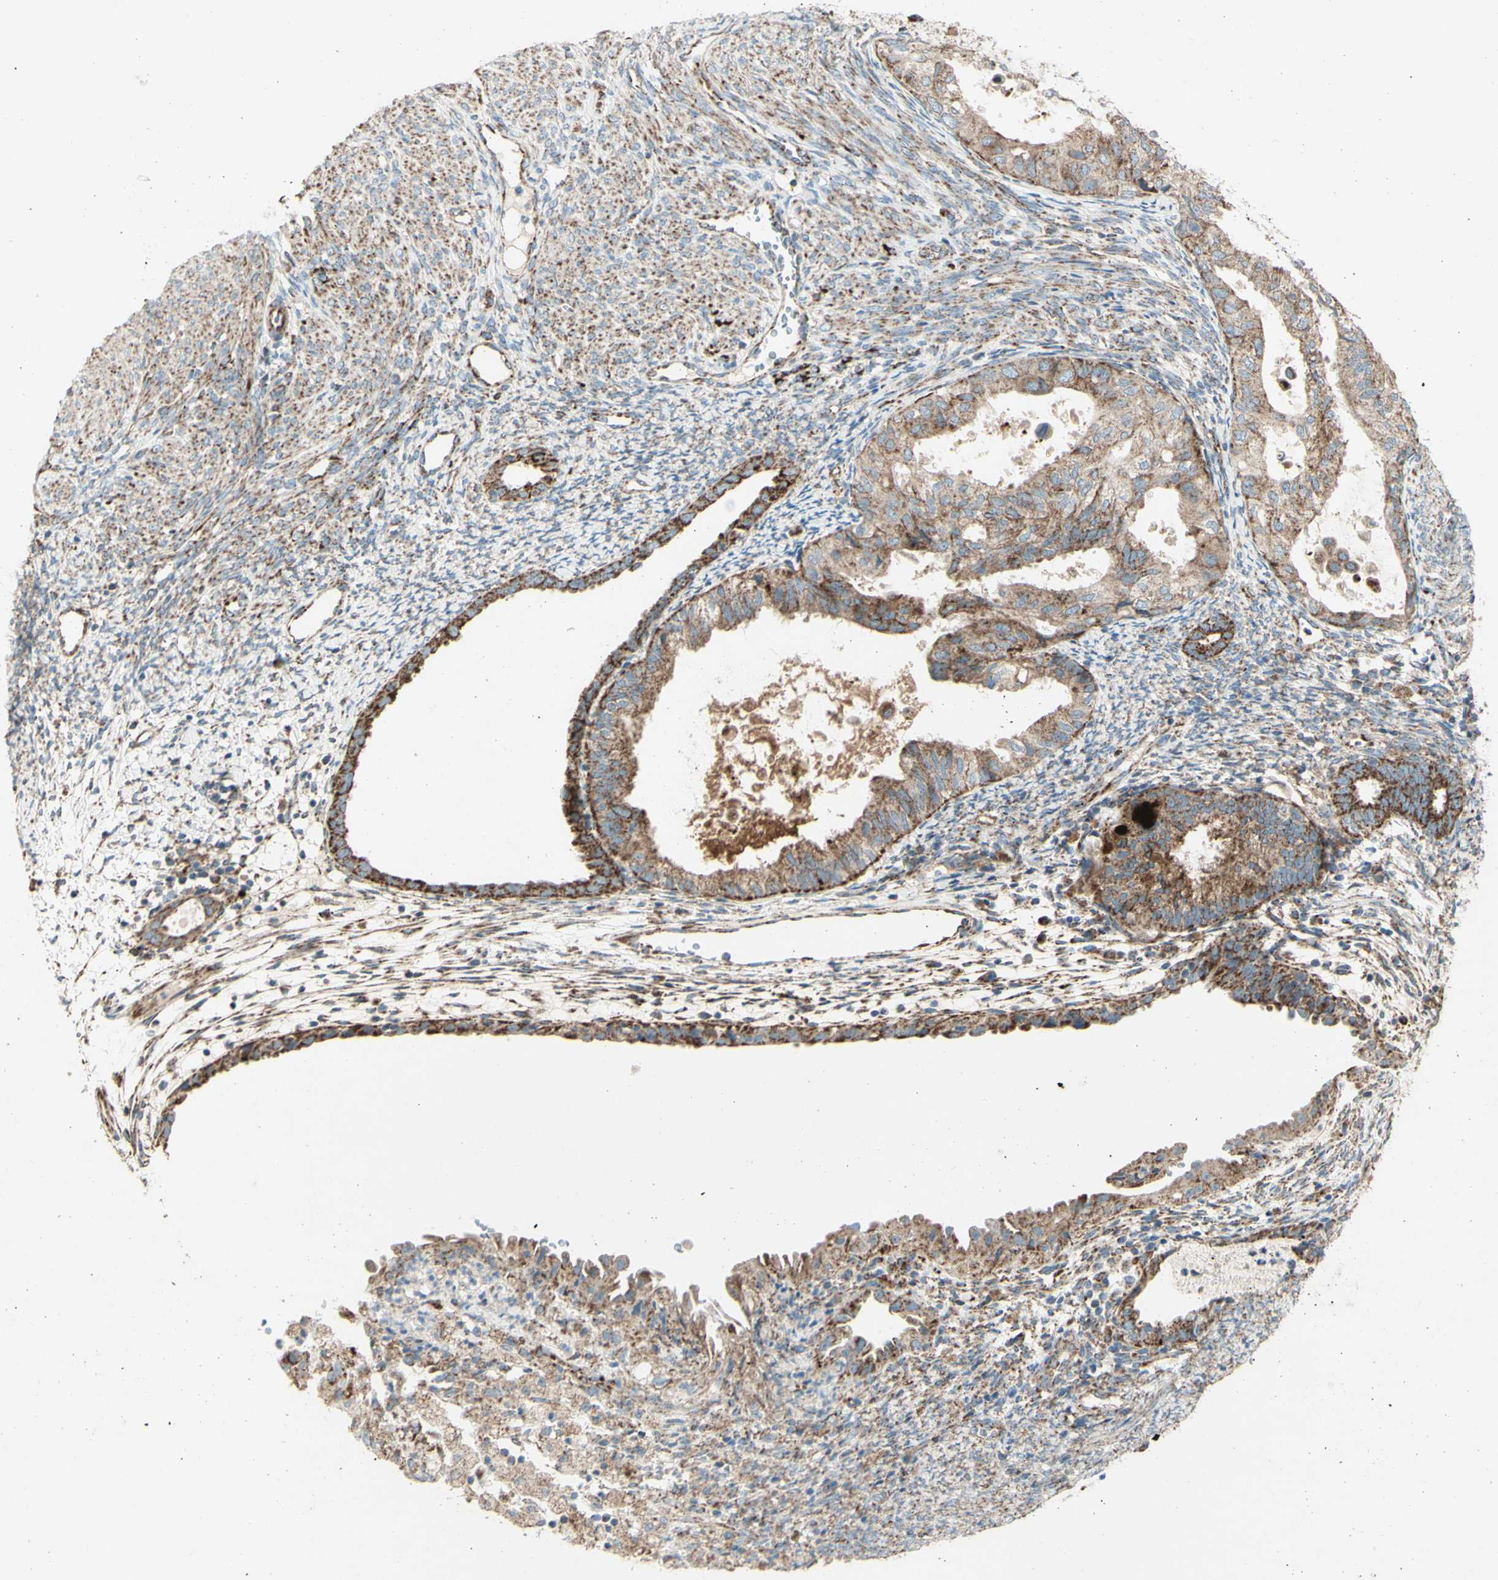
{"staining": {"intensity": "moderate", "quantity": ">75%", "location": "cytoplasmic/membranous"}, "tissue": "cervical cancer", "cell_type": "Tumor cells", "image_type": "cancer", "snomed": [{"axis": "morphology", "description": "Normal tissue, NOS"}, {"axis": "morphology", "description": "Adenocarcinoma, NOS"}, {"axis": "topography", "description": "Cervix"}, {"axis": "topography", "description": "Endometrium"}], "caption": "Adenocarcinoma (cervical) stained with DAB immunohistochemistry exhibits medium levels of moderate cytoplasmic/membranous expression in approximately >75% of tumor cells.", "gene": "RHOT1", "patient": {"sex": "female", "age": 86}}